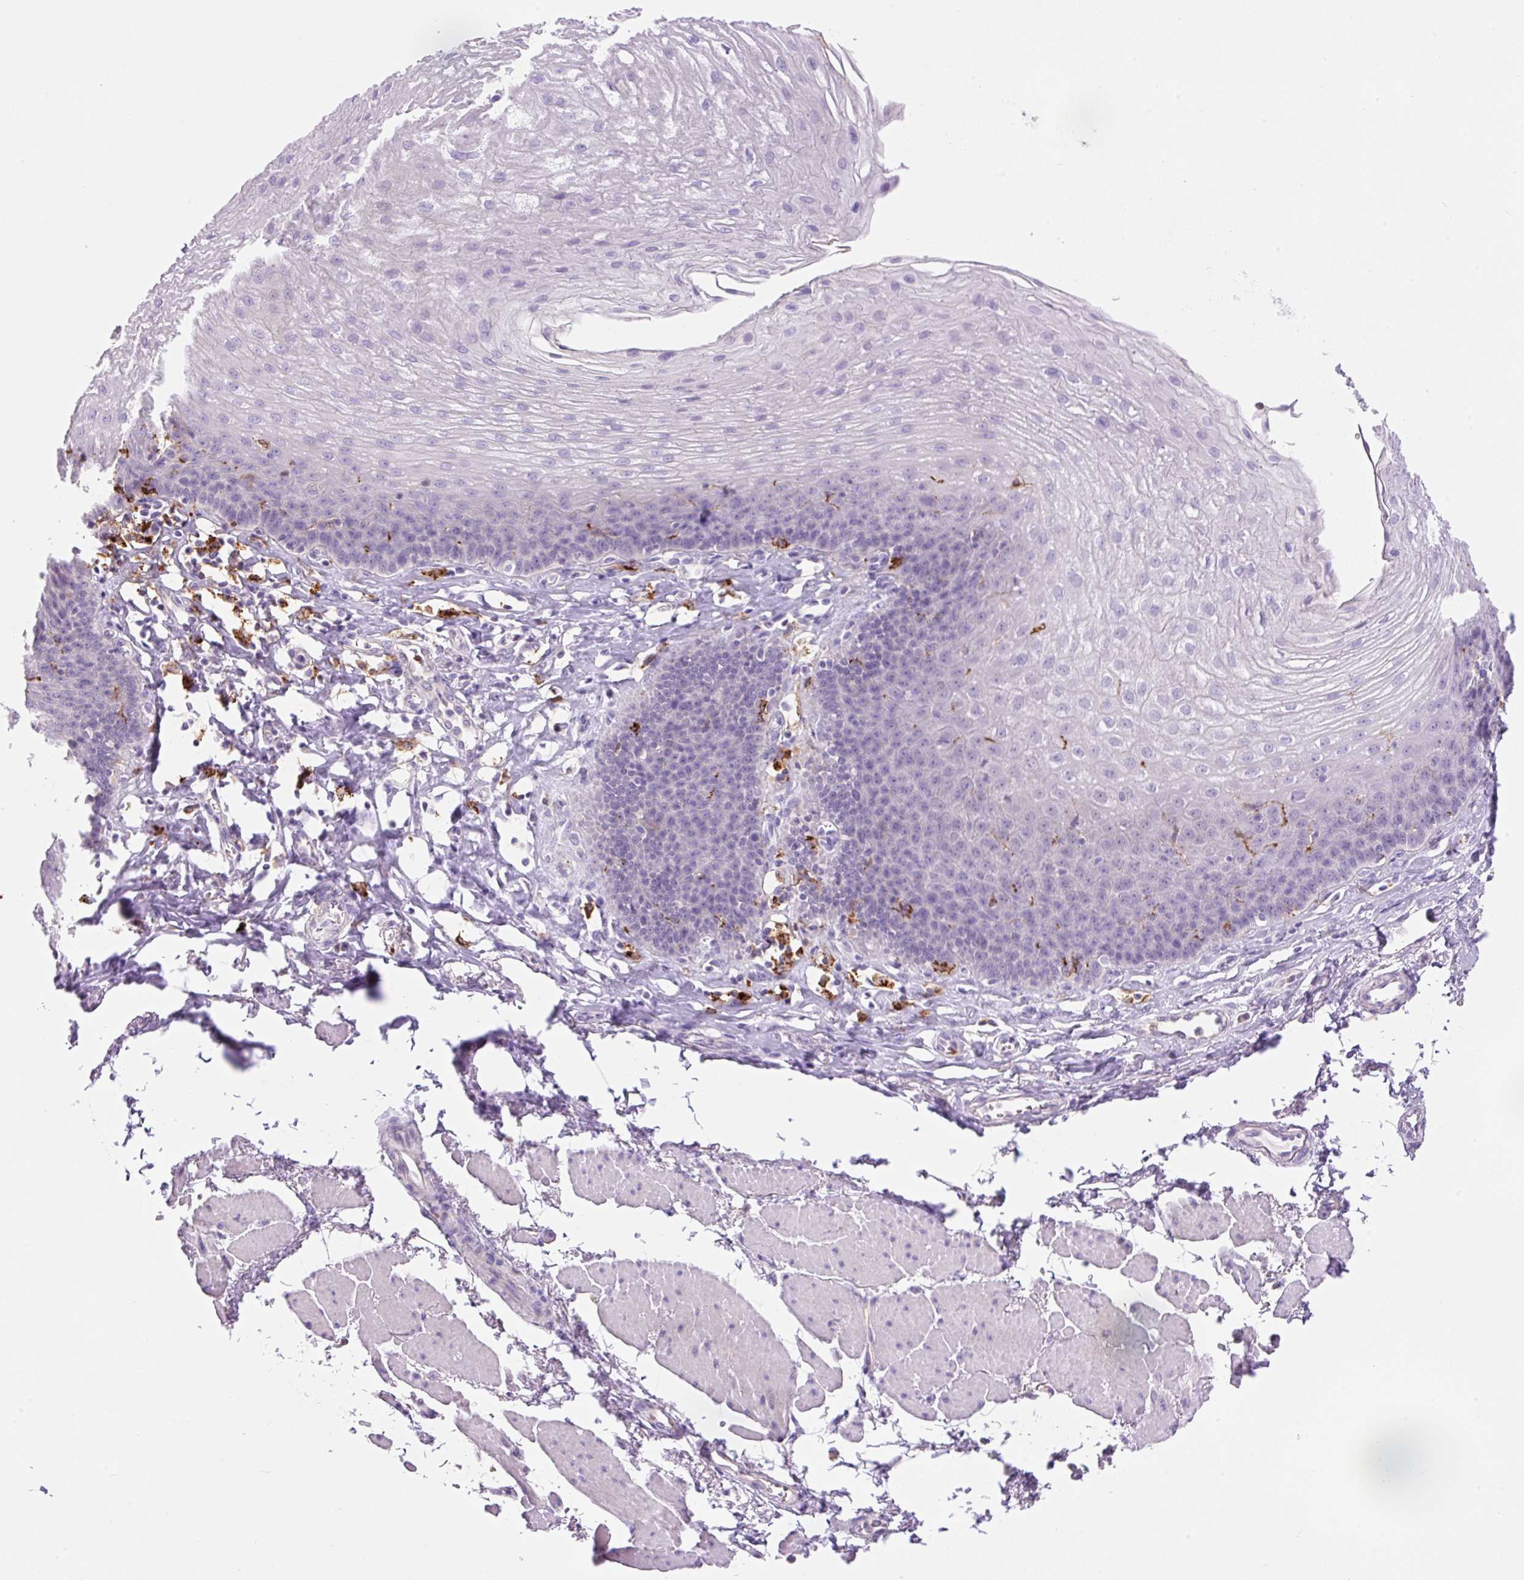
{"staining": {"intensity": "moderate", "quantity": "<25%", "location": "cytoplasmic/membranous"}, "tissue": "esophagus", "cell_type": "Squamous epithelial cells", "image_type": "normal", "snomed": [{"axis": "morphology", "description": "Normal tissue, NOS"}, {"axis": "topography", "description": "Esophagus"}], "caption": "Immunohistochemistry (IHC) (DAB) staining of normal human esophagus exhibits moderate cytoplasmic/membranous protein positivity in approximately <25% of squamous epithelial cells.", "gene": "TDRD15", "patient": {"sex": "female", "age": 81}}